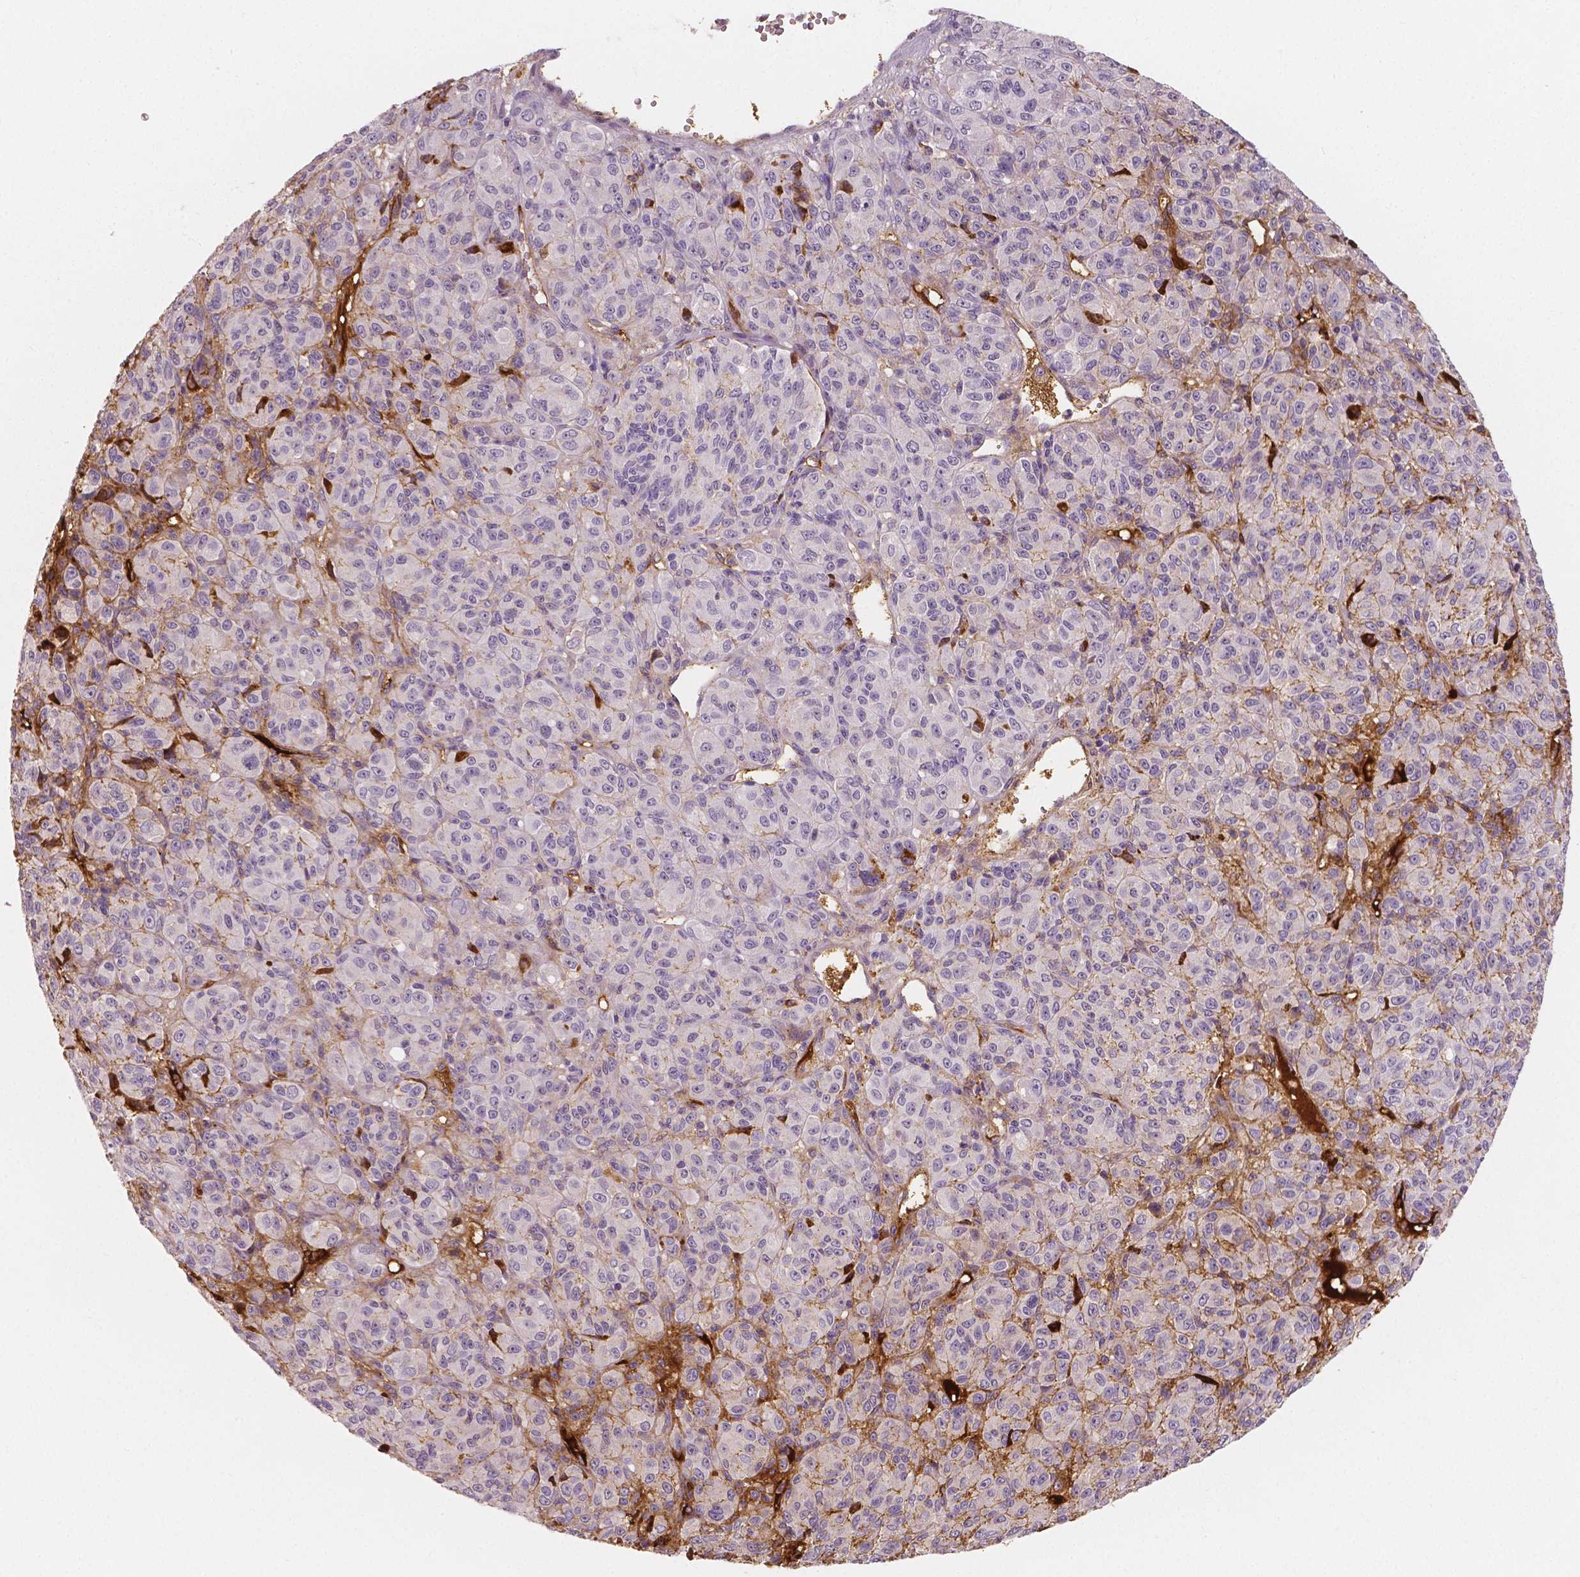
{"staining": {"intensity": "negative", "quantity": "none", "location": "none"}, "tissue": "melanoma", "cell_type": "Tumor cells", "image_type": "cancer", "snomed": [{"axis": "morphology", "description": "Malignant melanoma, Metastatic site"}, {"axis": "topography", "description": "Brain"}], "caption": "Protein analysis of malignant melanoma (metastatic site) shows no significant staining in tumor cells.", "gene": "APOA4", "patient": {"sex": "female", "age": 56}}